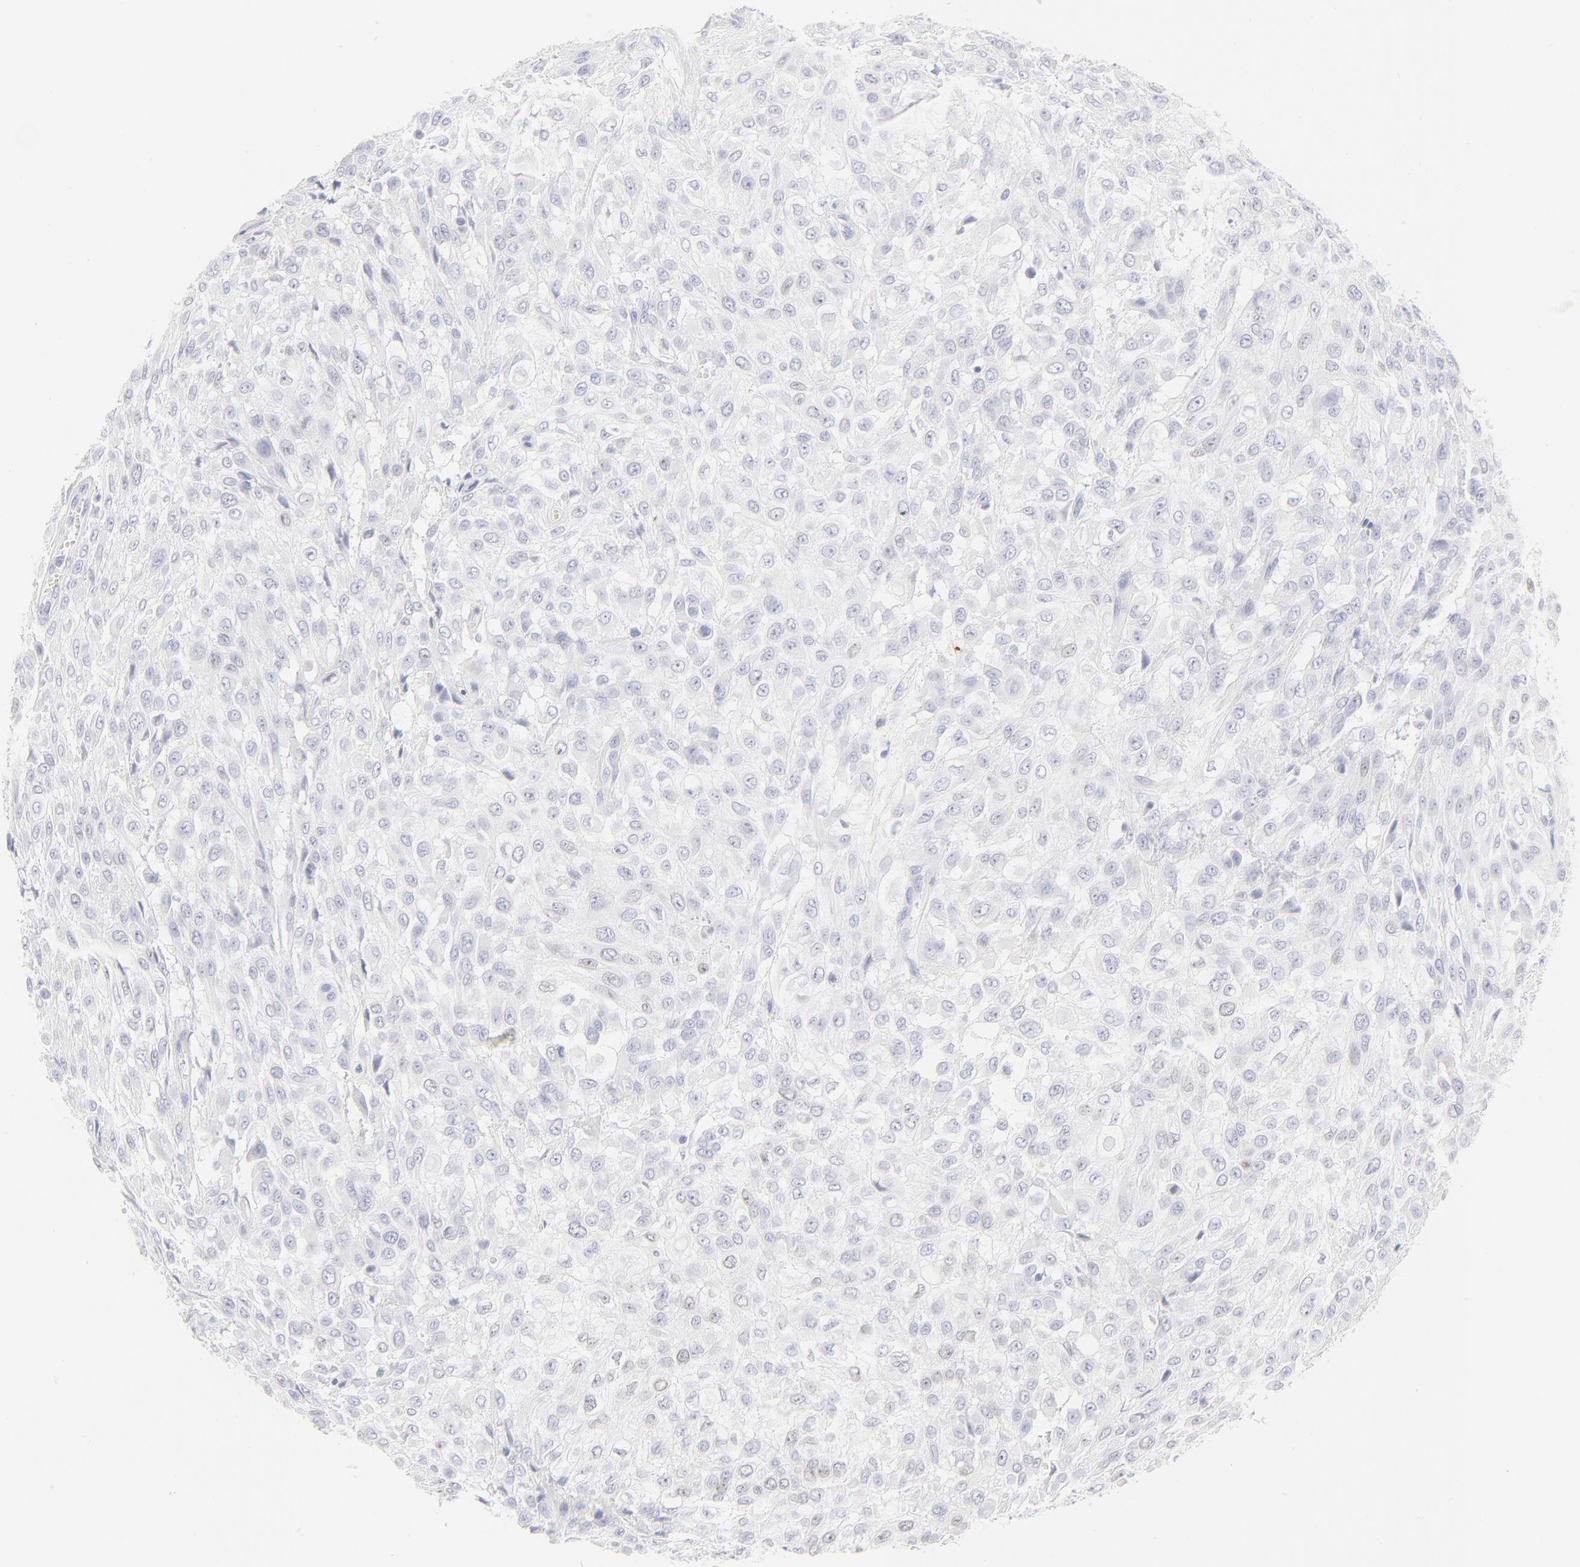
{"staining": {"intensity": "negative", "quantity": "none", "location": "none"}, "tissue": "urothelial cancer", "cell_type": "Tumor cells", "image_type": "cancer", "snomed": [{"axis": "morphology", "description": "Urothelial carcinoma, High grade"}, {"axis": "topography", "description": "Urinary bladder"}], "caption": "Immunohistochemical staining of human urothelial cancer displays no significant expression in tumor cells.", "gene": "ELF3", "patient": {"sex": "male", "age": 57}}